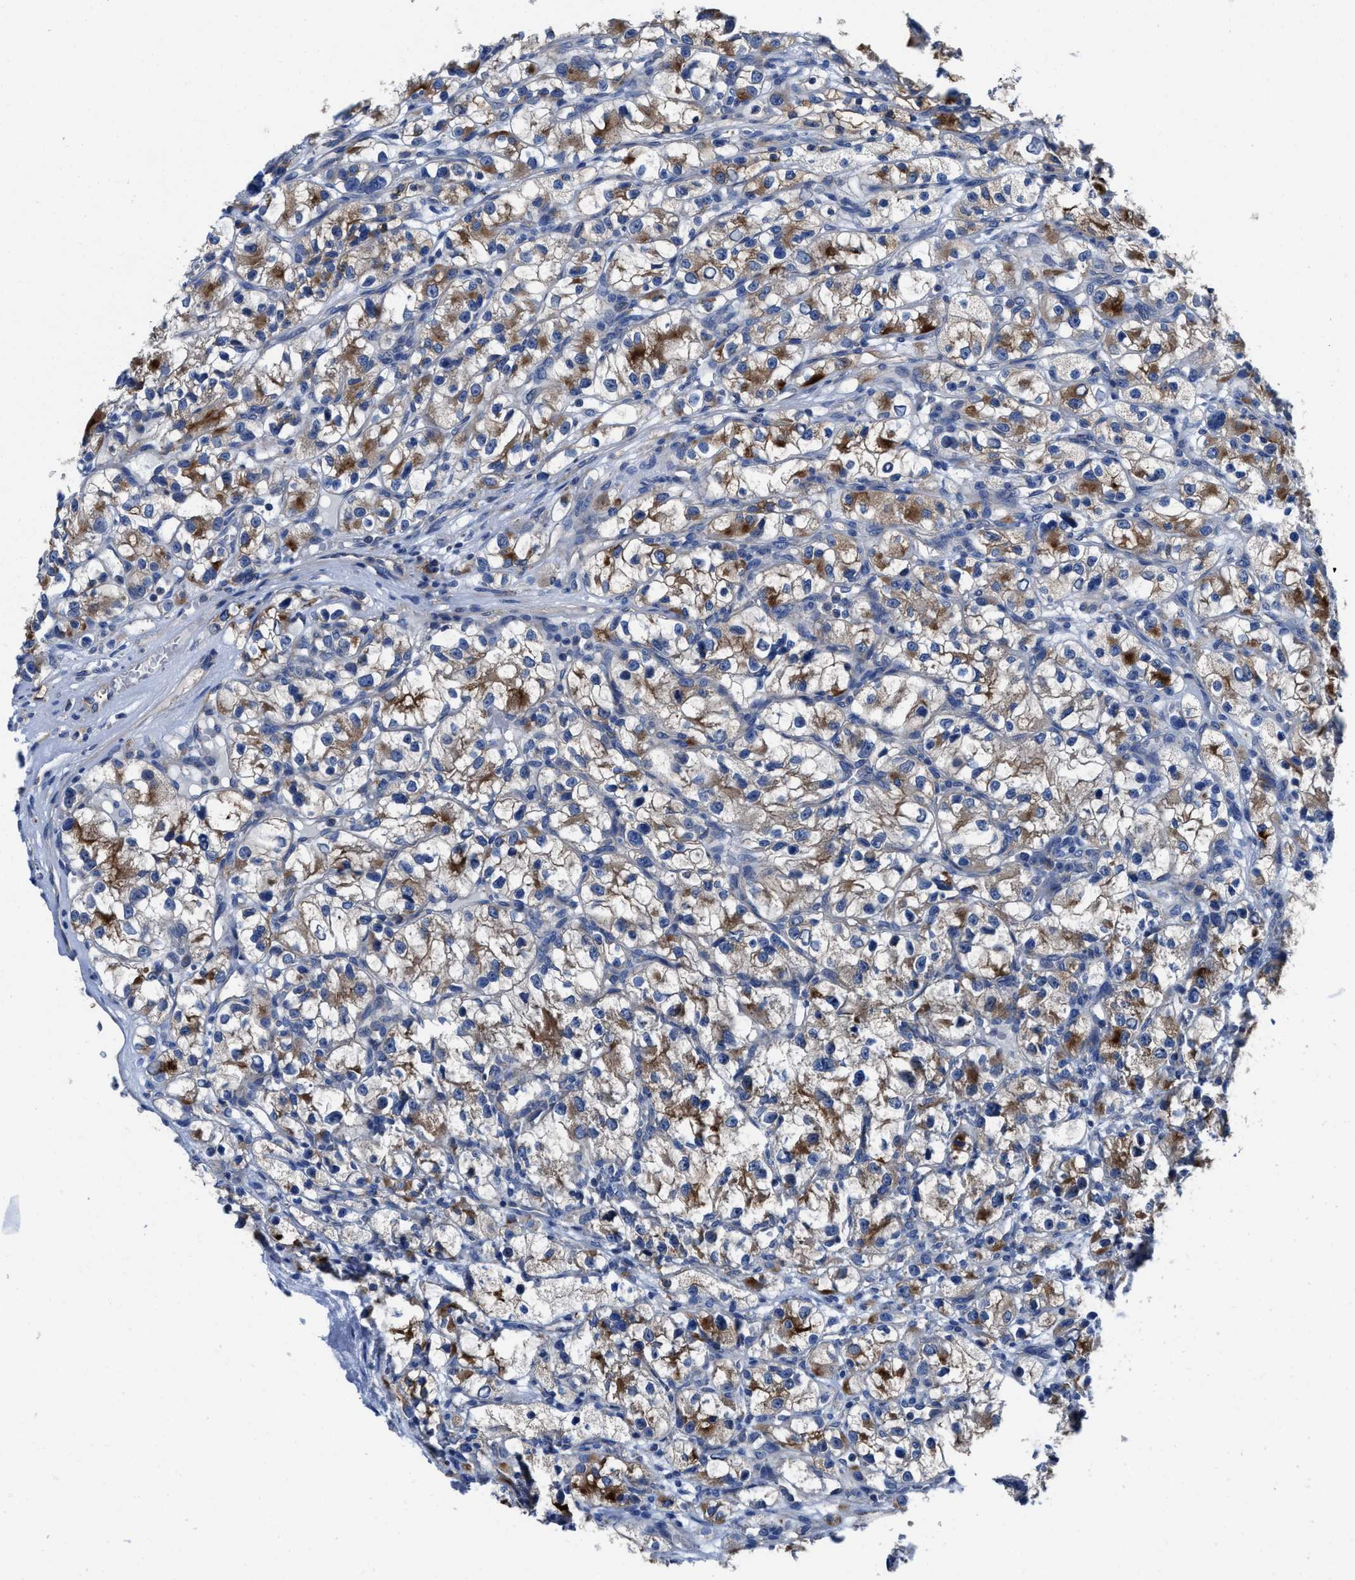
{"staining": {"intensity": "moderate", "quantity": ">75%", "location": "cytoplasmic/membranous"}, "tissue": "renal cancer", "cell_type": "Tumor cells", "image_type": "cancer", "snomed": [{"axis": "morphology", "description": "Adenocarcinoma, NOS"}, {"axis": "topography", "description": "Kidney"}], "caption": "Immunohistochemical staining of human renal adenocarcinoma reveals medium levels of moderate cytoplasmic/membranous protein expression in approximately >75% of tumor cells.", "gene": "TMEM30A", "patient": {"sex": "female", "age": 57}}